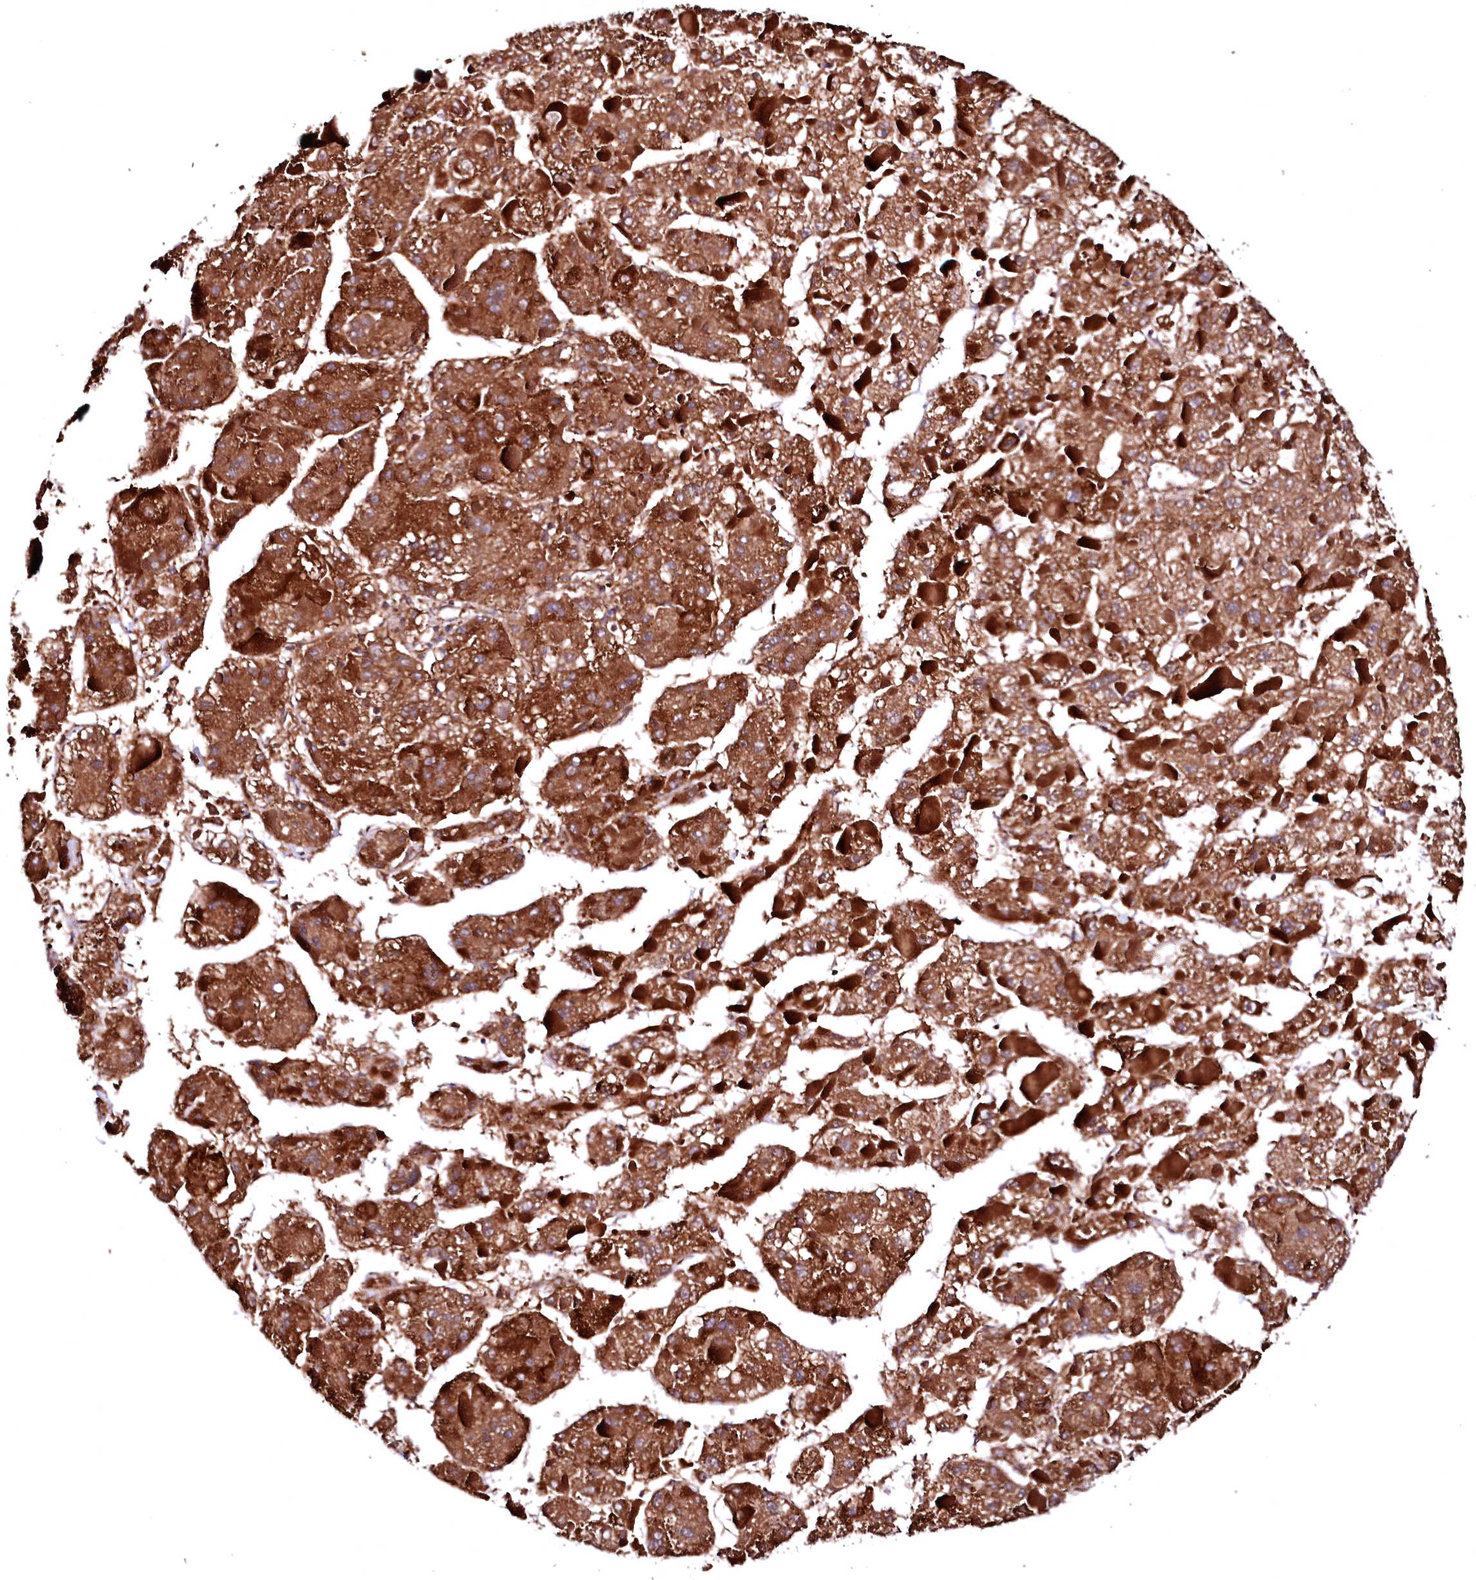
{"staining": {"intensity": "strong", "quantity": ">75%", "location": "cytoplasmic/membranous"}, "tissue": "liver cancer", "cell_type": "Tumor cells", "image_type": "cancer", "snomed": [{"axis": "morphology", "description": "Carcinoma, Hepatocellular, NOS"}, {"axis": "topography", "description": "Liver"}], "caption": "Tumor cells show strong cytoplasmic/membranous positivity in about >75% of cells in hepatocellular carcinoma (liver).", "gene": "ST3GAL1", "patient": {"sex": "female", "age": 73}}